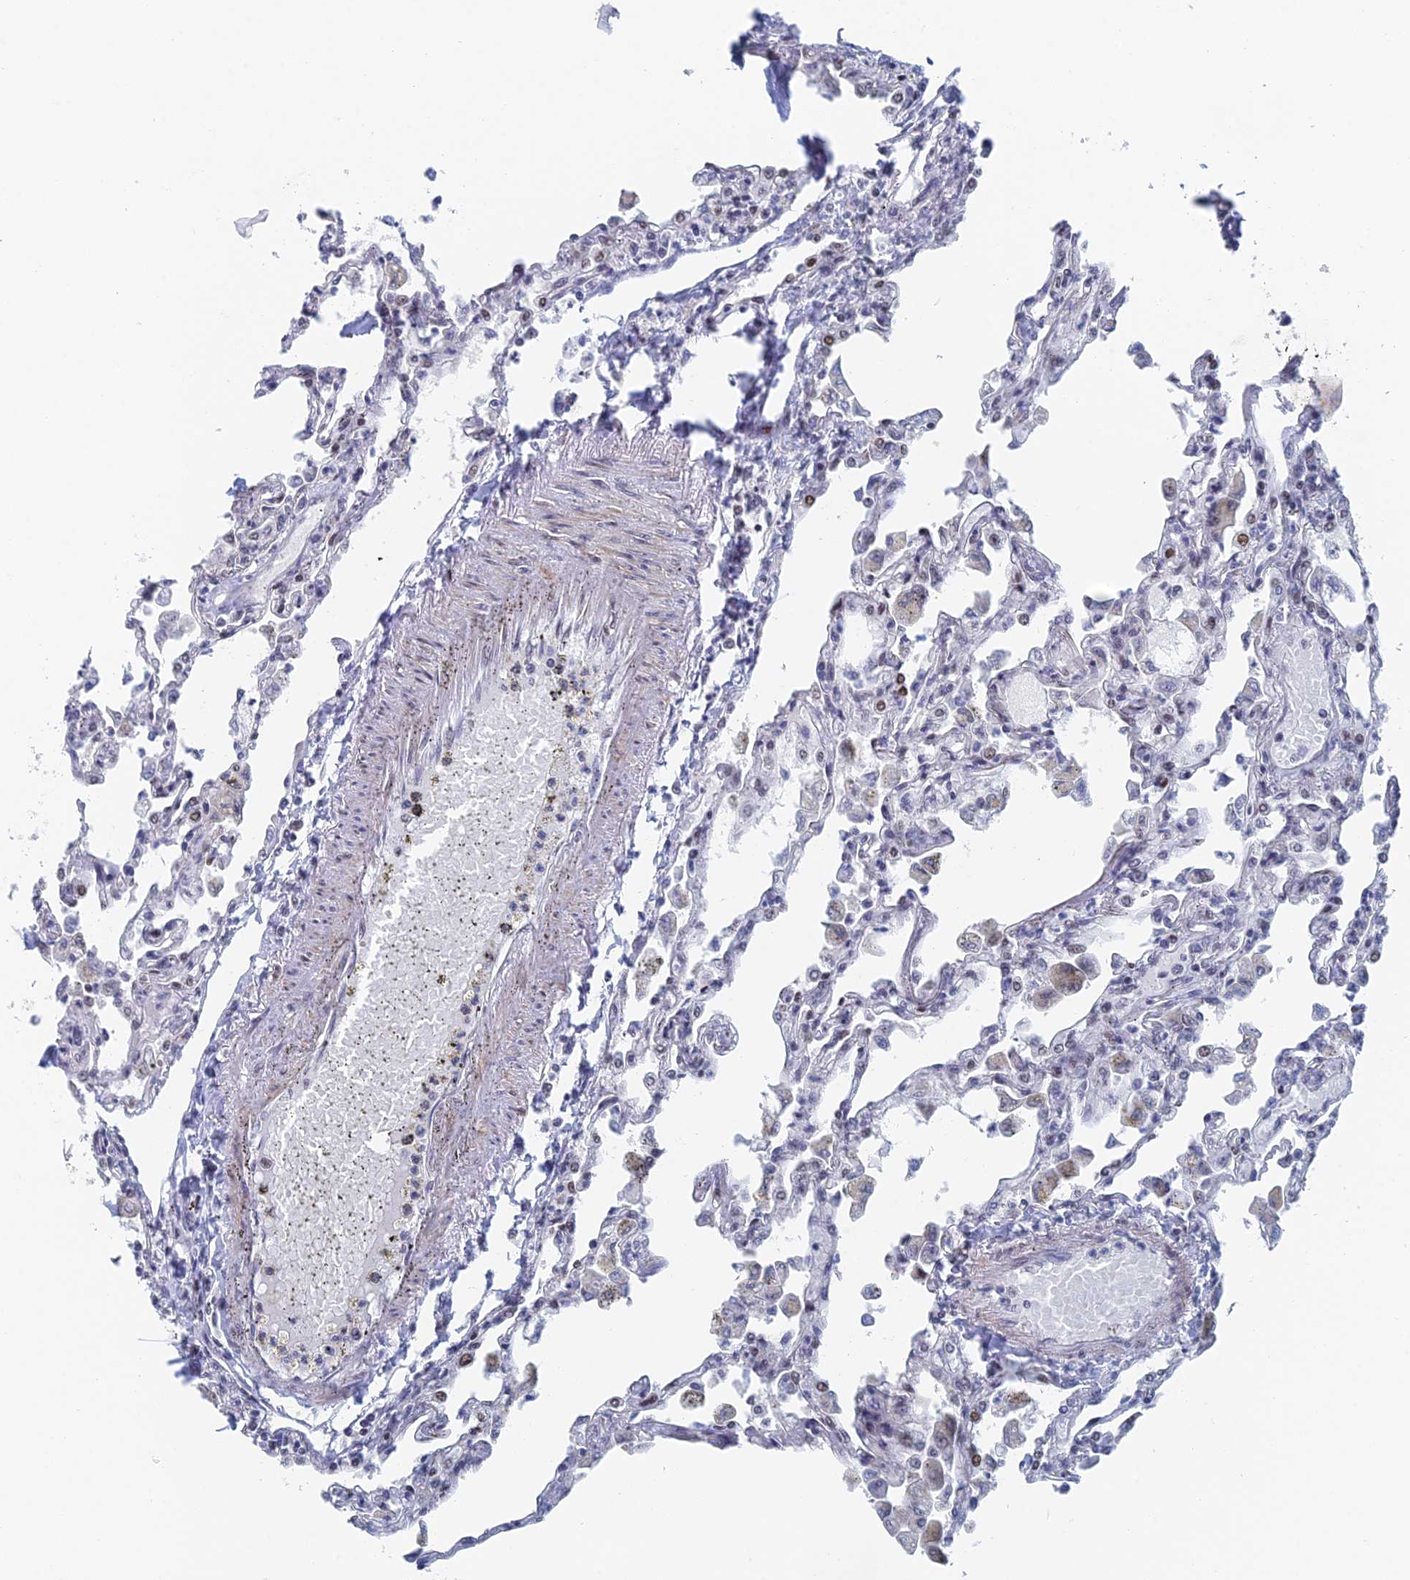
{"staining": {"intensity": "moderate", "quantity": "<25%", "location": "nuclear"}, "tissue": "lung", "cell_type": "Alveolar cells", "image_type": "normal", "snomed": [{"axis": "morphology", "description": "Normal tissue, NOS"}, {"axis": "topography", "description": "Bronchus"}, {"axis": "topography", "description": "Lung"}], "caption": "Lung stained with IHC demonstrates moderate nuclear expression in about <25% of alveolar cells.", "gene": "GMNC", "patient": {"sex": "female", "age": 49}}